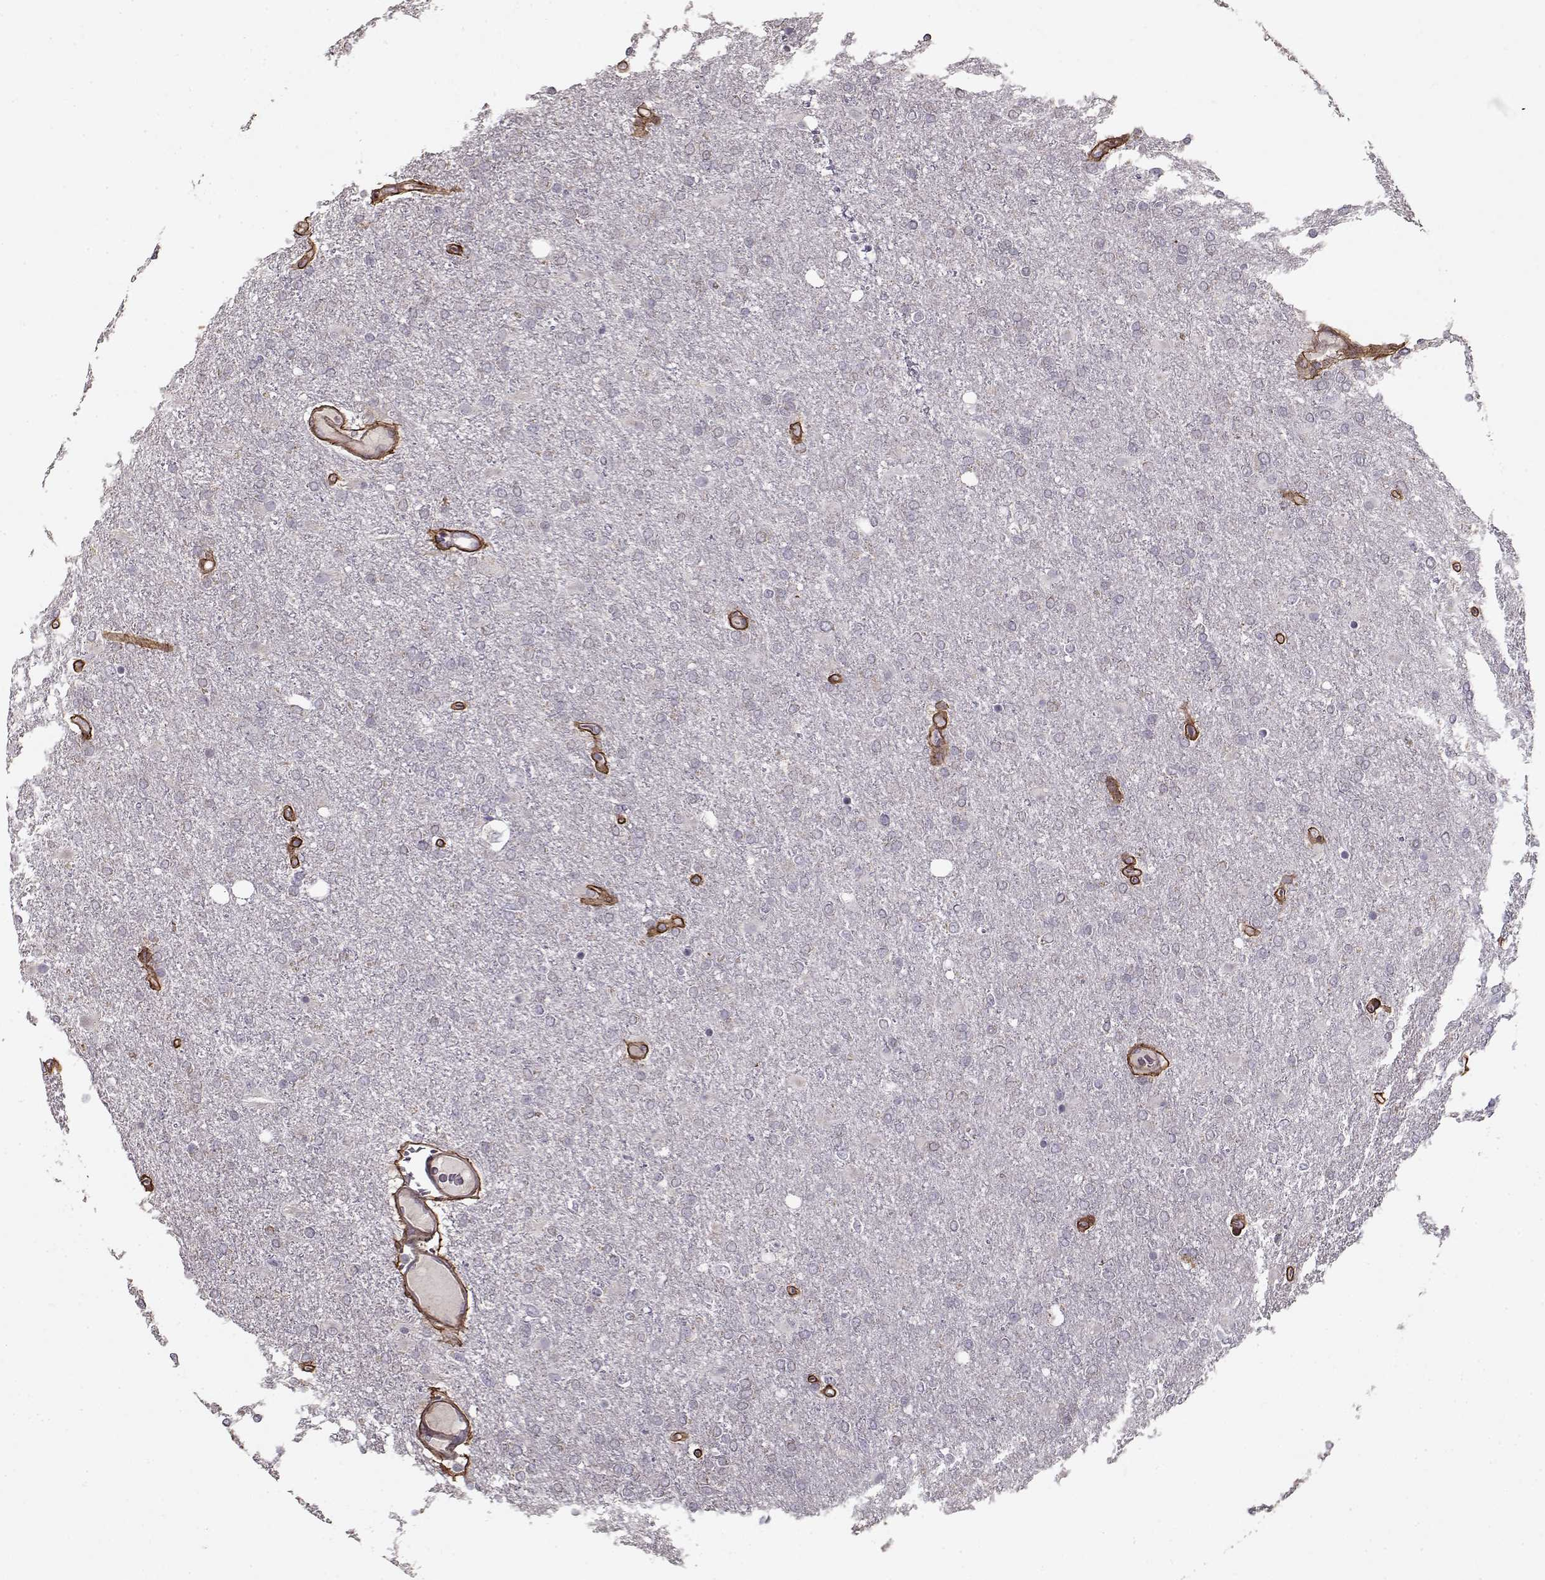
{"staining": {"intensity": "negative", "quantity": "none", "location": "none"}, "tissue": "glioma", "cell_type": "Tumor cells", "image_type": "cancer", "snomed": [{"axis": "morphology", "description": "Glioma, malignant, High grade"}, {"axis": "topography", "description": "Cerebral cortex"}], "caption": "High magnification brightfield microscopy of glioma stained with DAB (brown) and counterstained with hematoxylin (blue): tumor cells show no significant staining.", "gene": "LAMA2", "patient": {"sex": "male", "age": 70}}